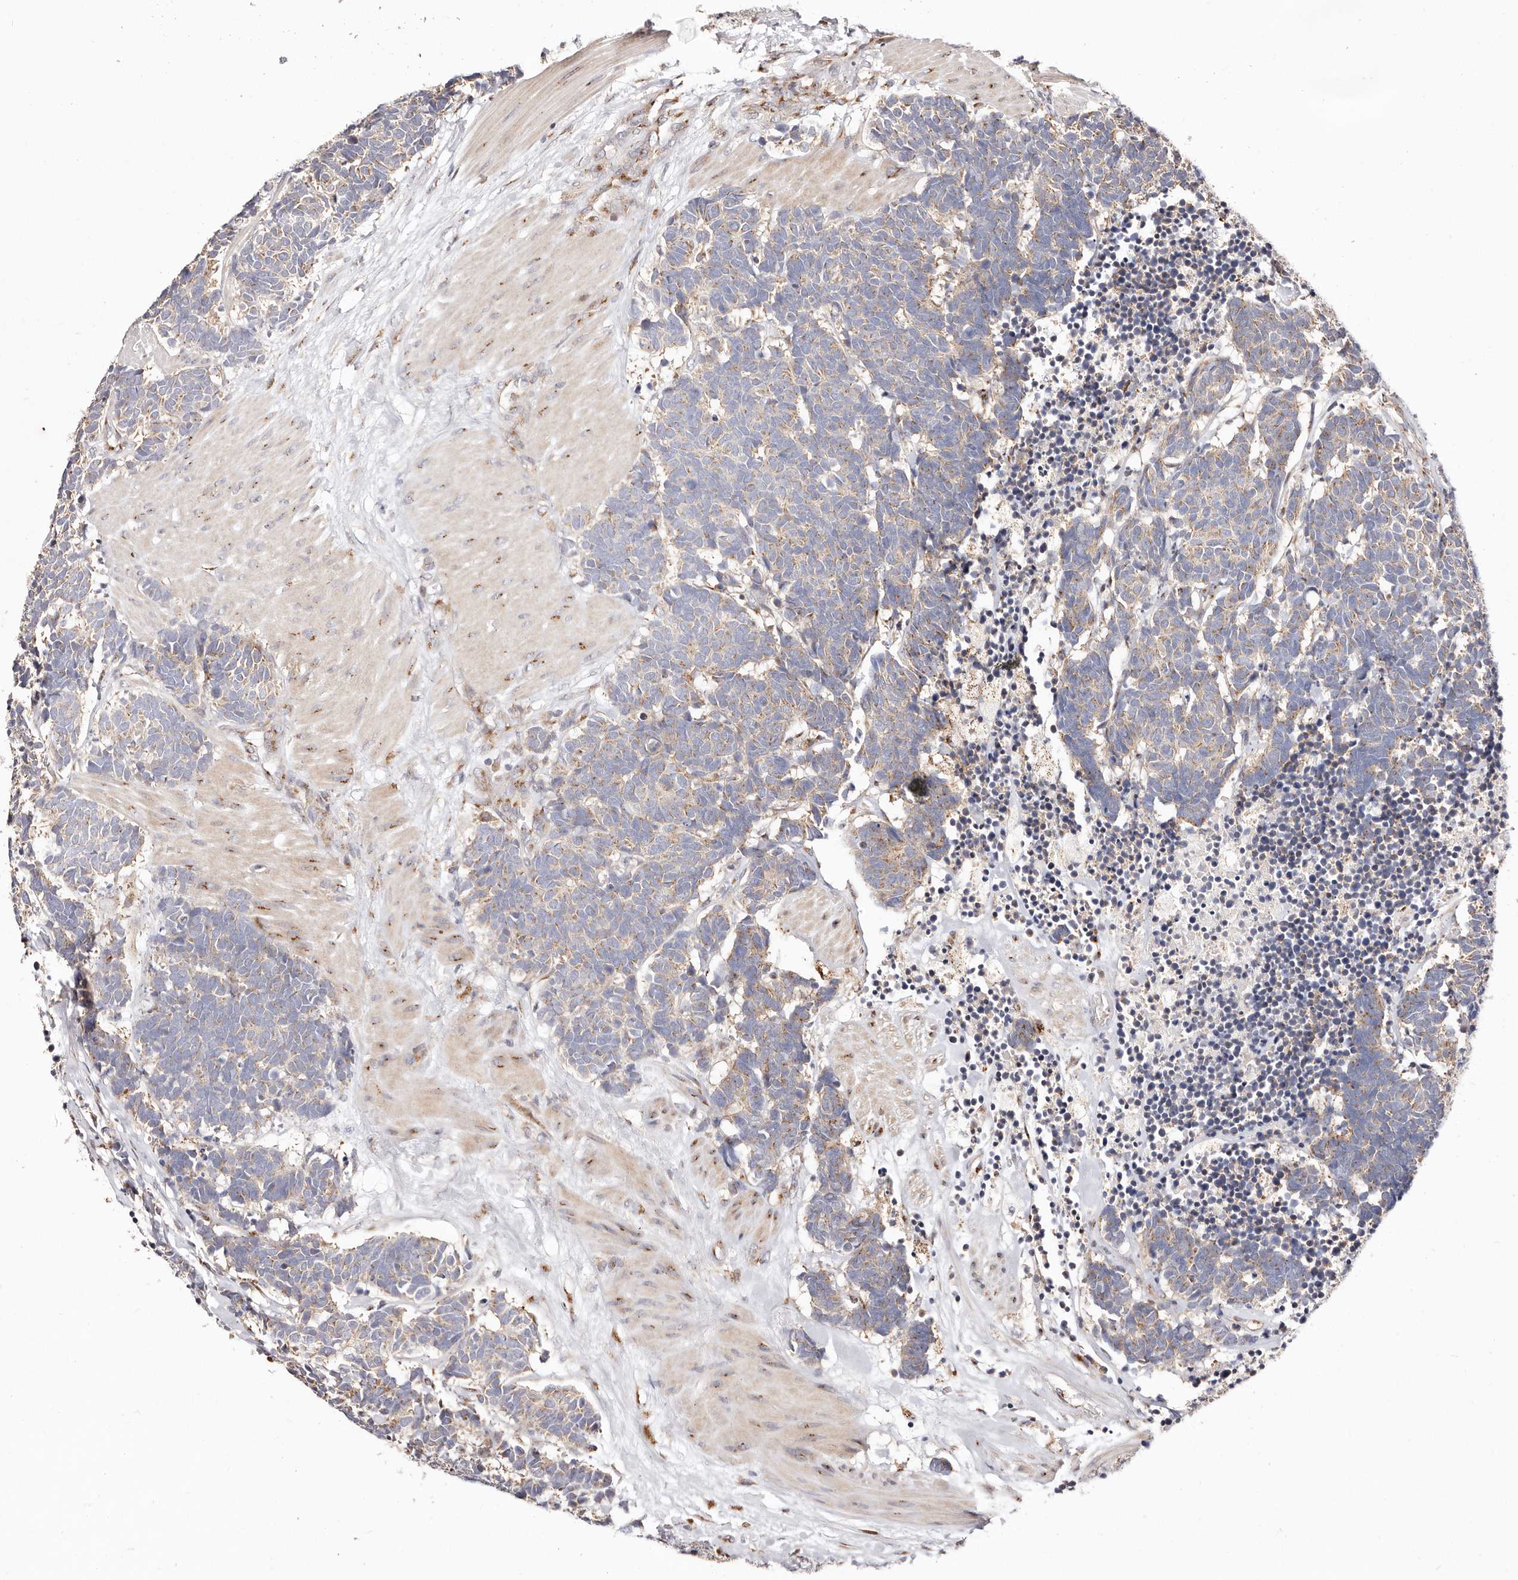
{"staining": {"intensity": "weak", "quantity": "25%-75%", "location": "cytoplasmic/membranous"}, "tissue": "carcinoid", "cell_type": "Tumor cells", "image_type": "cancer", "snomed": [{"axis": "morphology", "description": "Carcinoma, NOS"}, {"axis": "morphology", "description": "Carcinoid, malignant, NOS"}, {"axis": "topography", "description": "Urinary bladder"}], "caption": "Immunohistochemistry photomicrograph of carcinoma stained for a protein (brown), which demonstrates low levels of weak cytoplasmic/membranous positivity in about 25%-75% of tumor cells.", "gene": "MAPK6", "patient": {"sex": "male", "age": 57}}